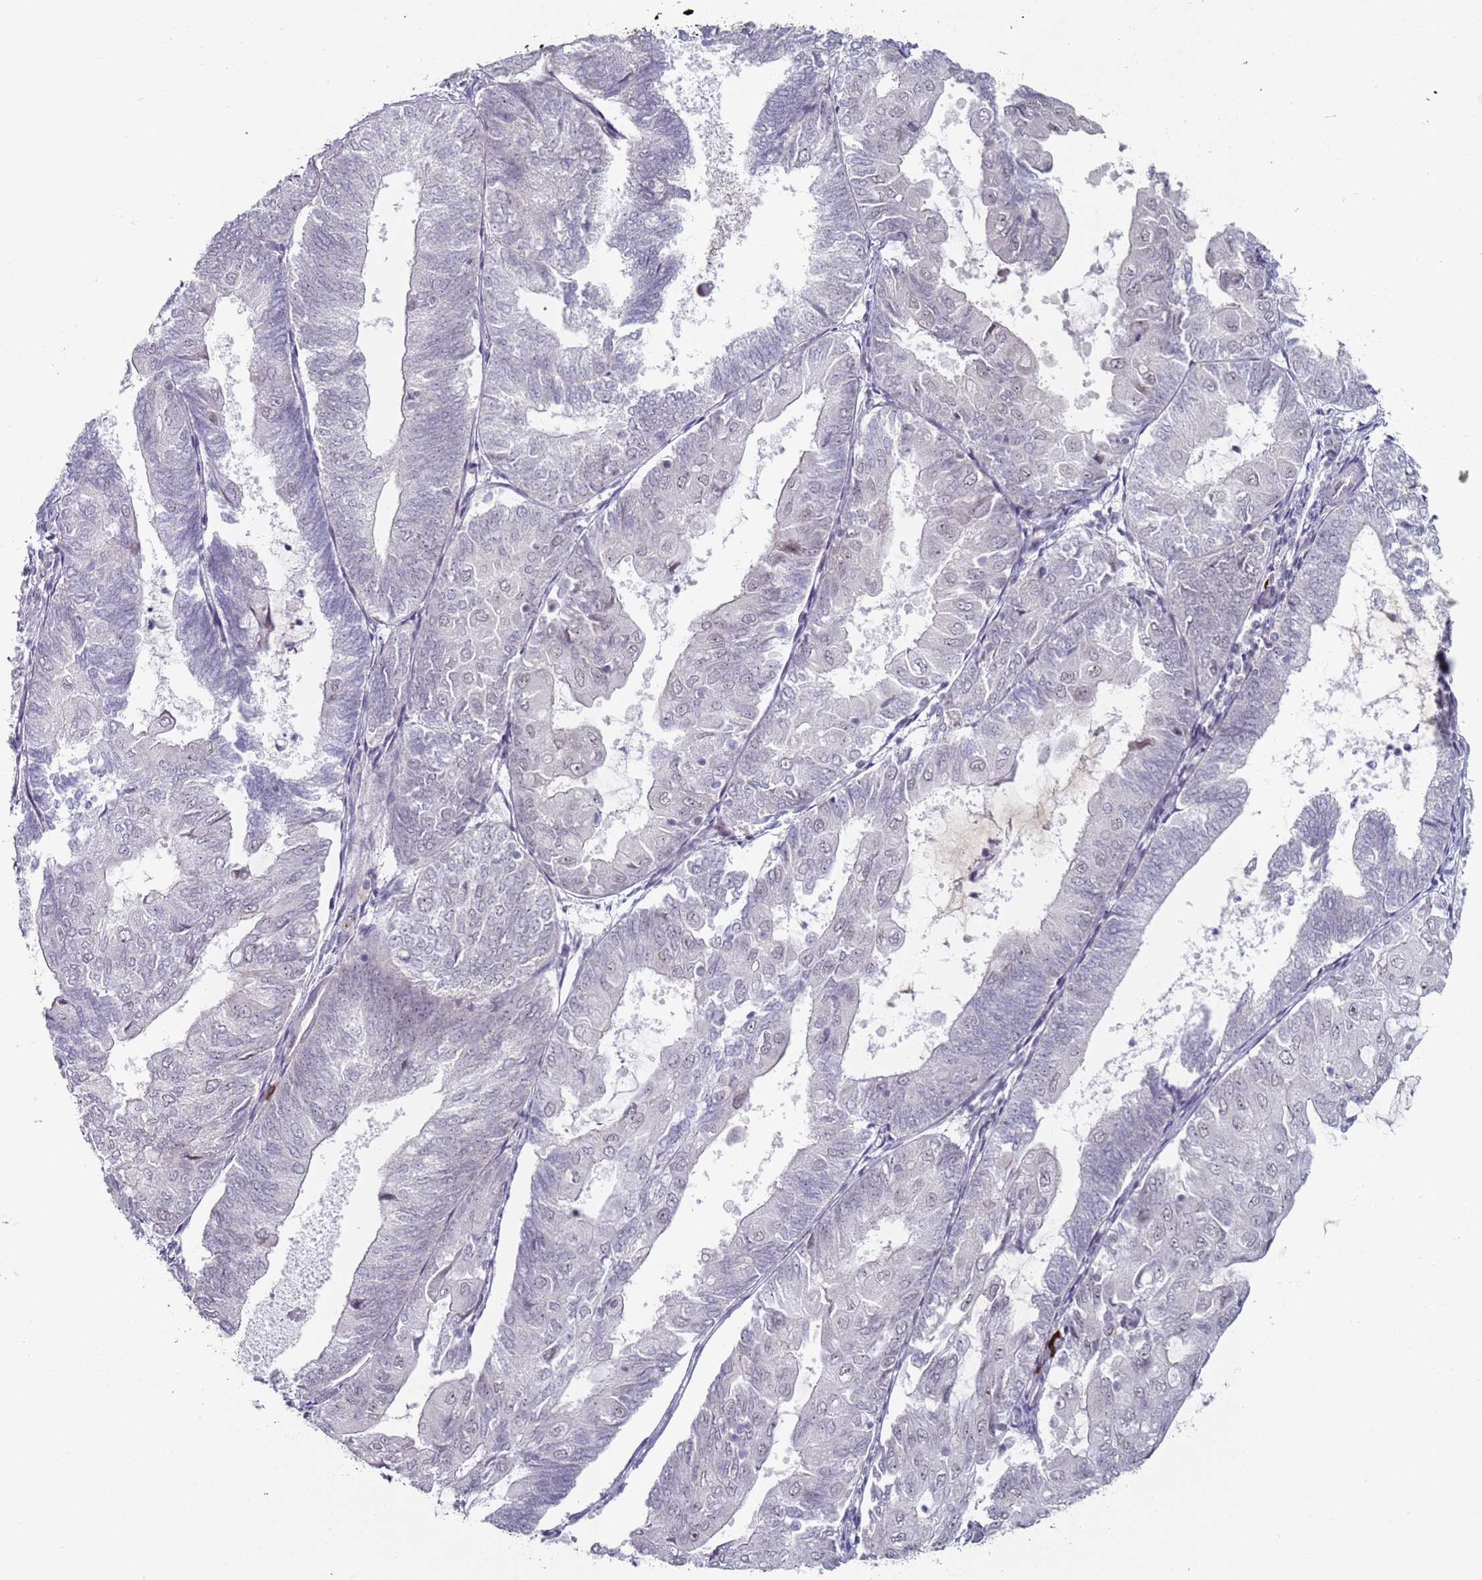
{"staining": {"intensity": "weak", "quantity": "25%-75%", "location": "nuclear"}, "tissue": "endometrial cancer", "cell_type": "Tumor cells", "image_type": "cancer", "snomed": [{"axis": "morphology", "description": "Adenocarcinoma, NOS"}, {"axis": "topography", "description": "Endometrium"}], "caption": "Endometrial adenocarcinoma stained with a protein marker demonstrates weak staining in tumor cells.", "gene": "ATF6B", "patient": {"sex": "female", "age": 81}}